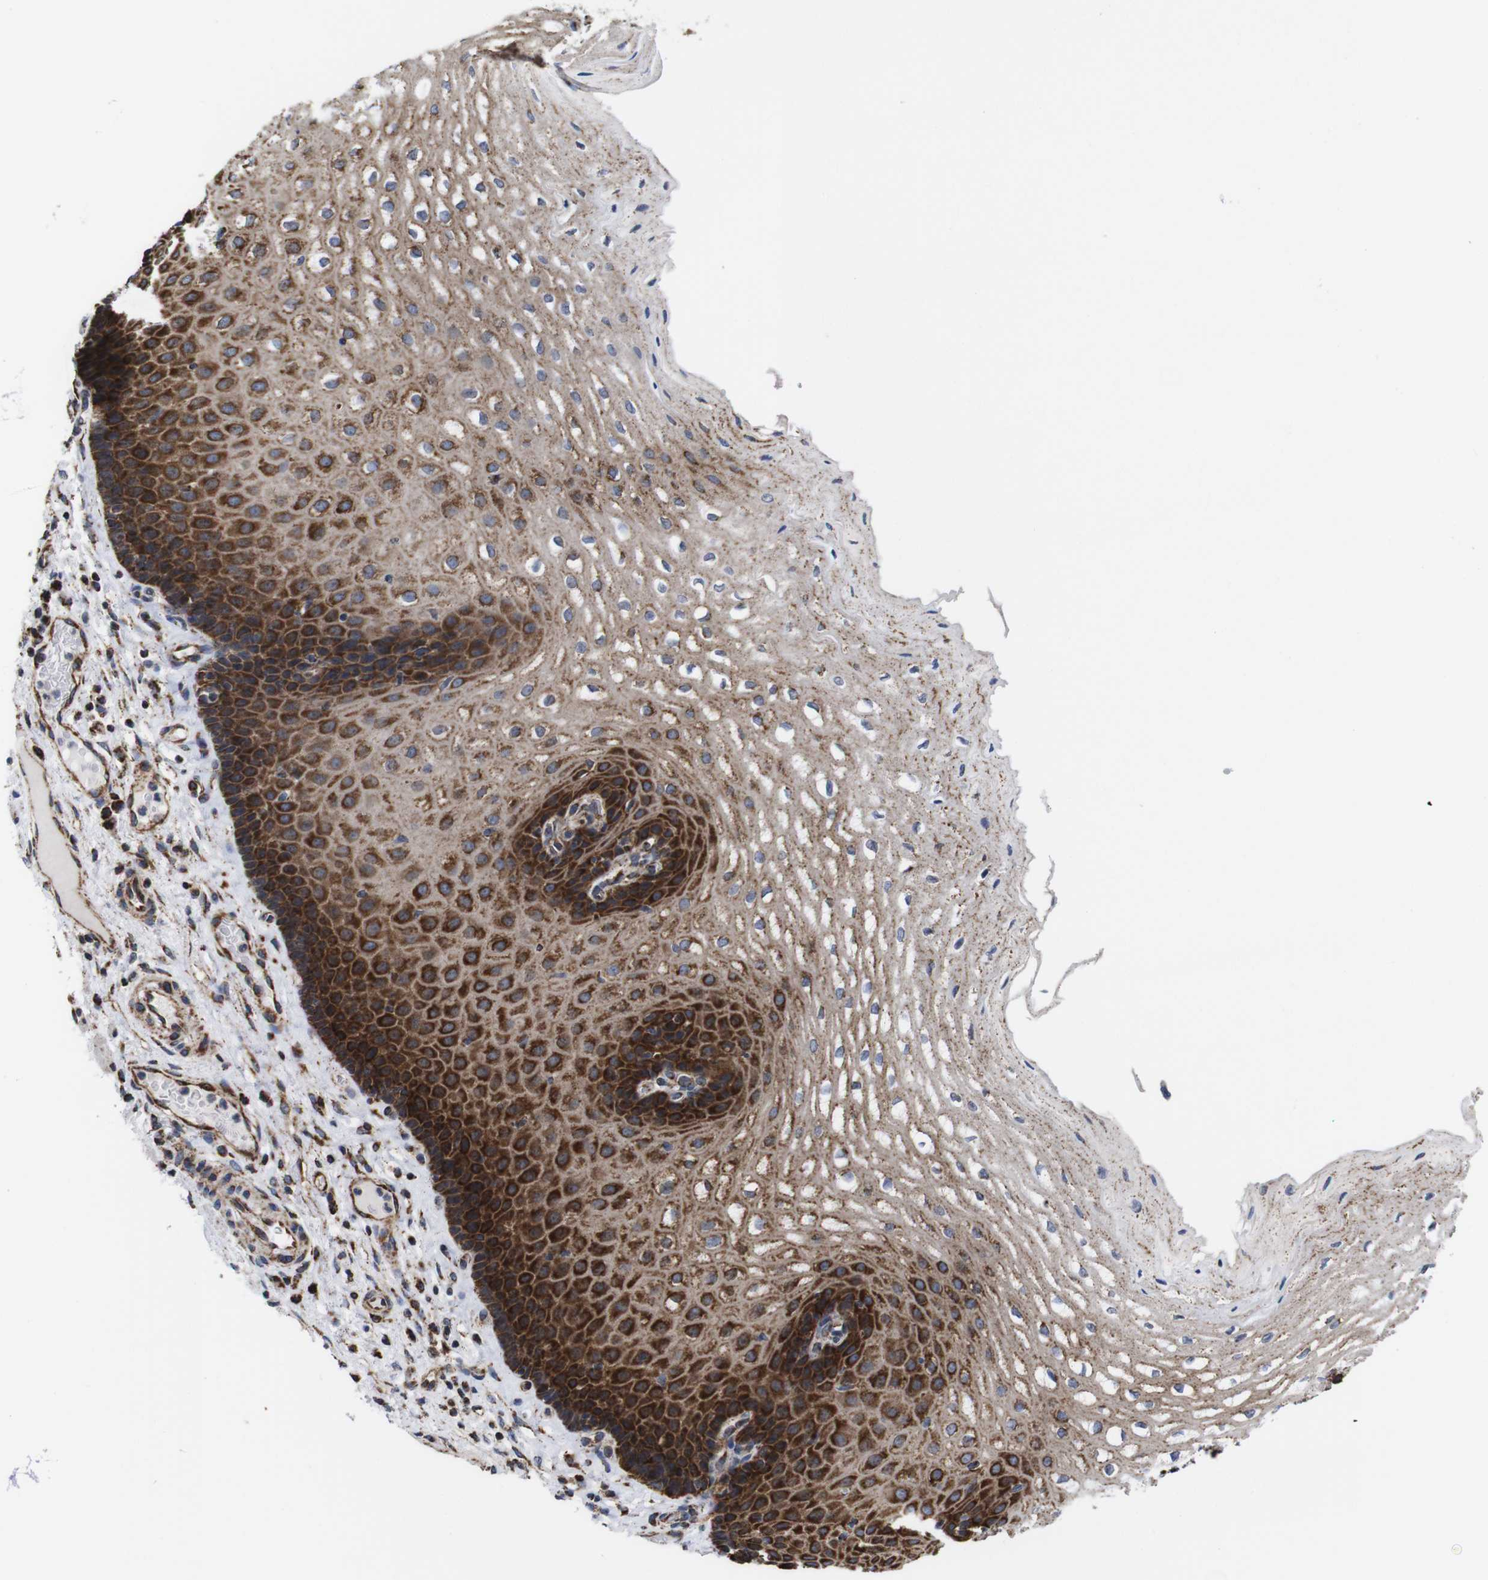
{"staining": {"intensity": "strong", "quantity": "25%-75%", "location": "cytoplasmic/membranous"}, "tissue": "esophagus", "cell_type": "Squamous epithelial cells", "image_type": "normal", "snomed": [{"axis": "morphology", "description": "Normal tissue, NOS"}, {"axis": "topography", "description": "Esophagus"}], "caption": "Protein staining exhibits strong cytoplasmic/membranous staining in approximately 25%-75% of squamous epithelial cells in unremarkable esophagus.", "gene": "C17orf80", "patient": {"sex": "male", "age": 54}}